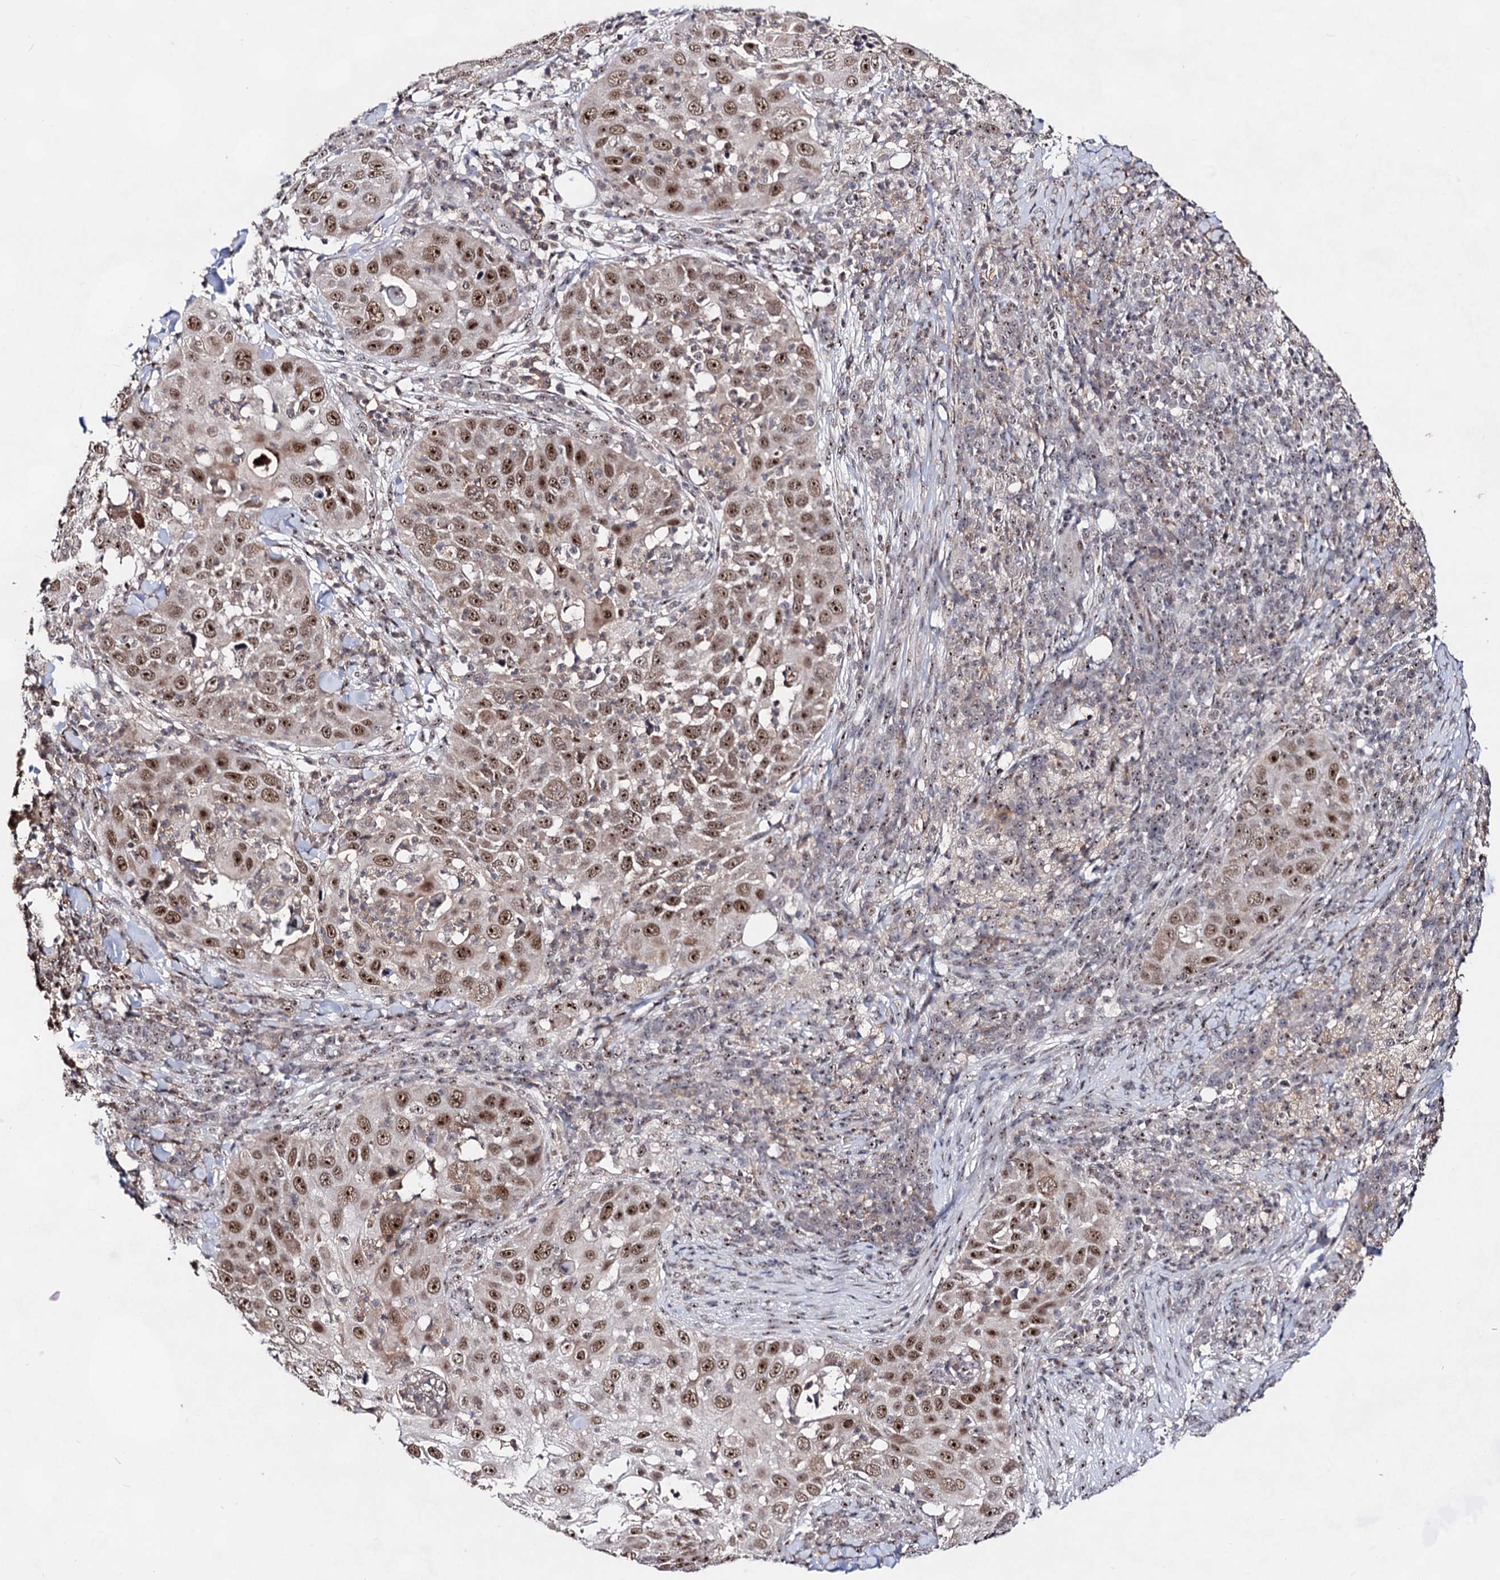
{"staining": {"intensity": "strong", "quantity": ">75%", "location": "nuclear"}, "tissue": "skin cancer", "cell_type": "Tumor cells", "image_type": "cancer", "snomed": [{"axis": "morphology", "description": "Squamous cell carcinoma, NOS"}, {"axis": "topography", "description": "Skin"}], "caption": "IHC (DAB (3,3'-diaminobenzidine)) staining of human skin cancer exhibits strong nuclear protein staining in approximately >75% of tumor cells.", "gene": "EXOSC10", "patient": {"sex": "female", "age": 44}}